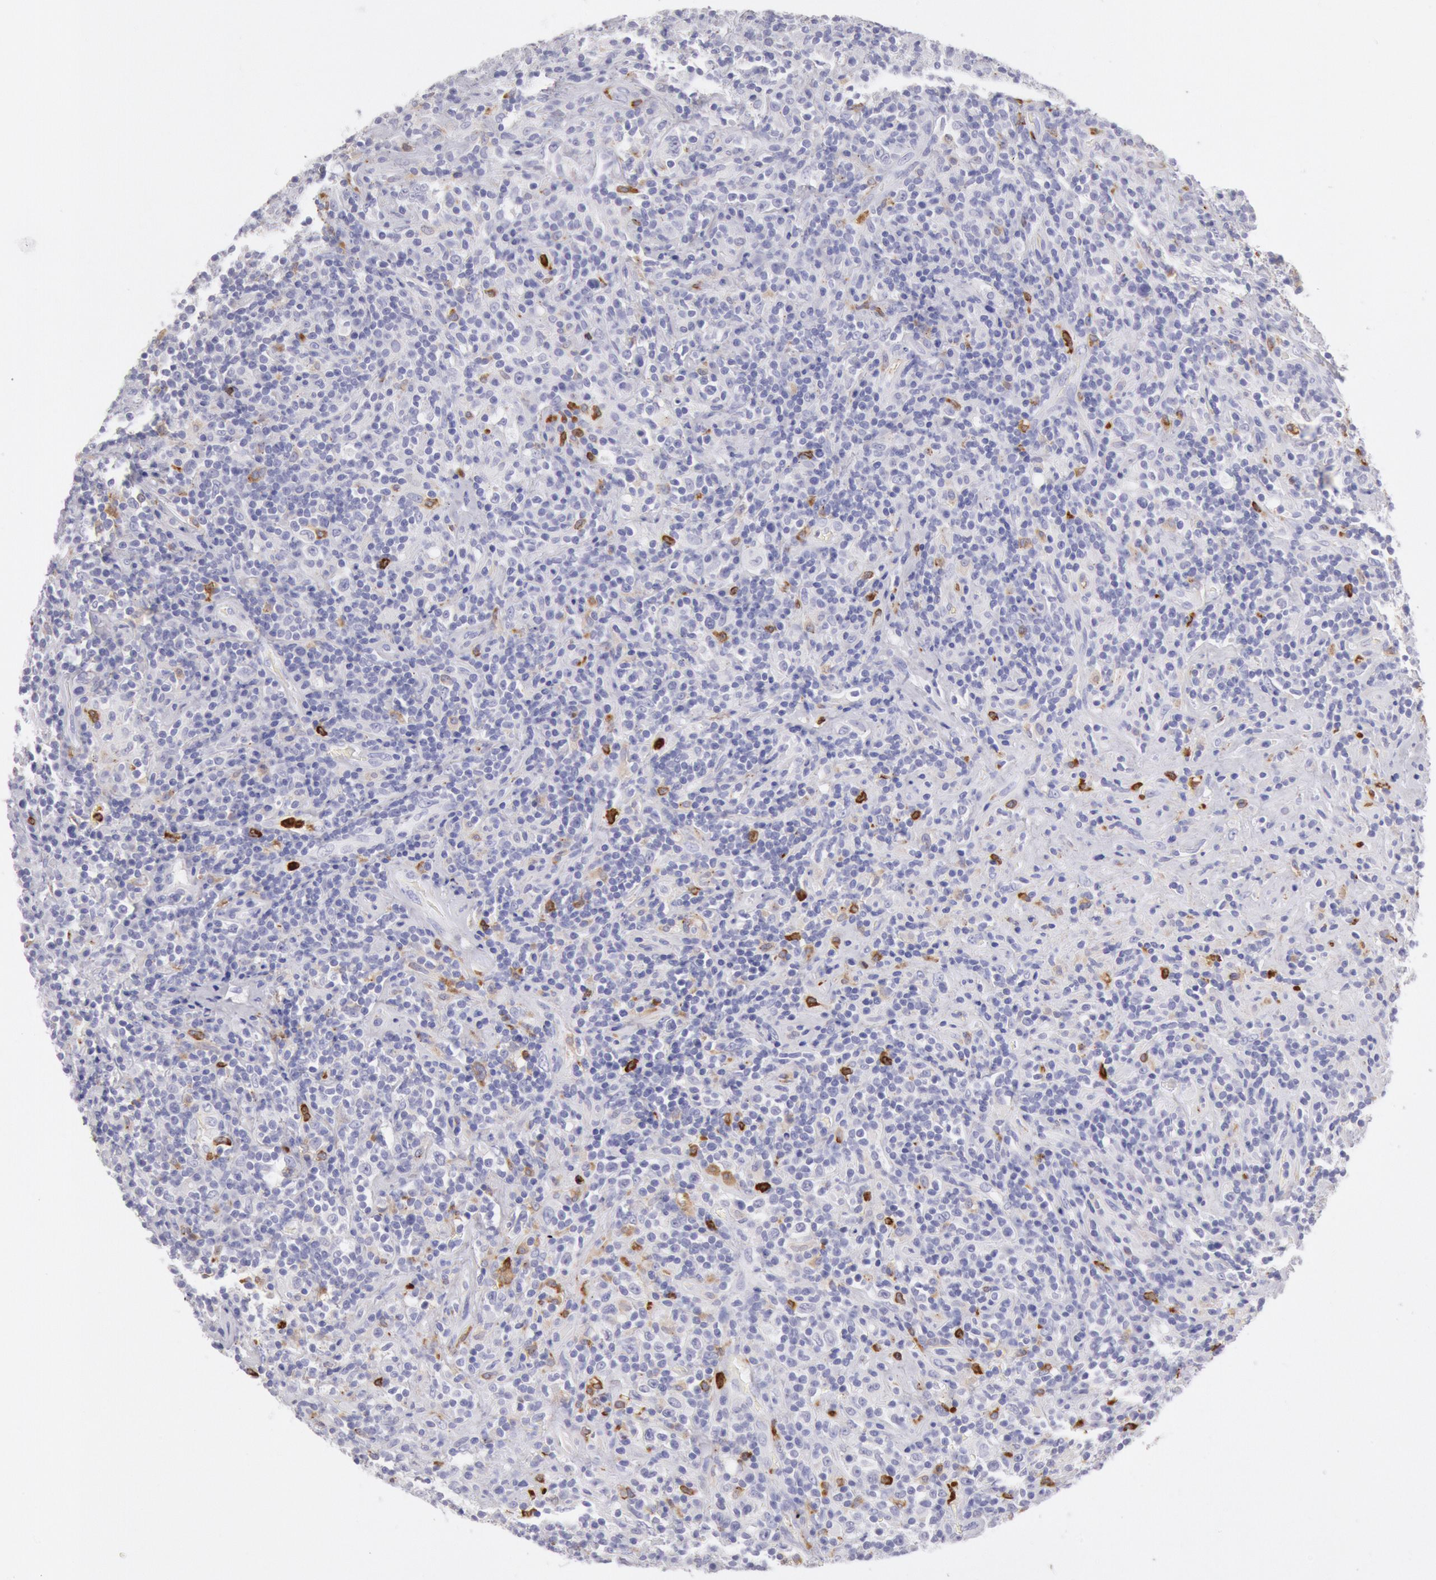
{"staining": {"intensity": "negative", "quantity": "none", "location": "none"}, "tissue": "lymphoma", "cell_type": "Tumor cells", "image_type": "cancer", "snomed": [{"axis": "morphology", "description": "Hodgkin's disease, NOS"}, {"axis": "topography", "description": "Lymph node"}], "caption": "The image shows no significant staining in tumor cells of Hodgkin's disease.", "gene": "FCN1", "patient": {"sex": "male", "age": 46}}